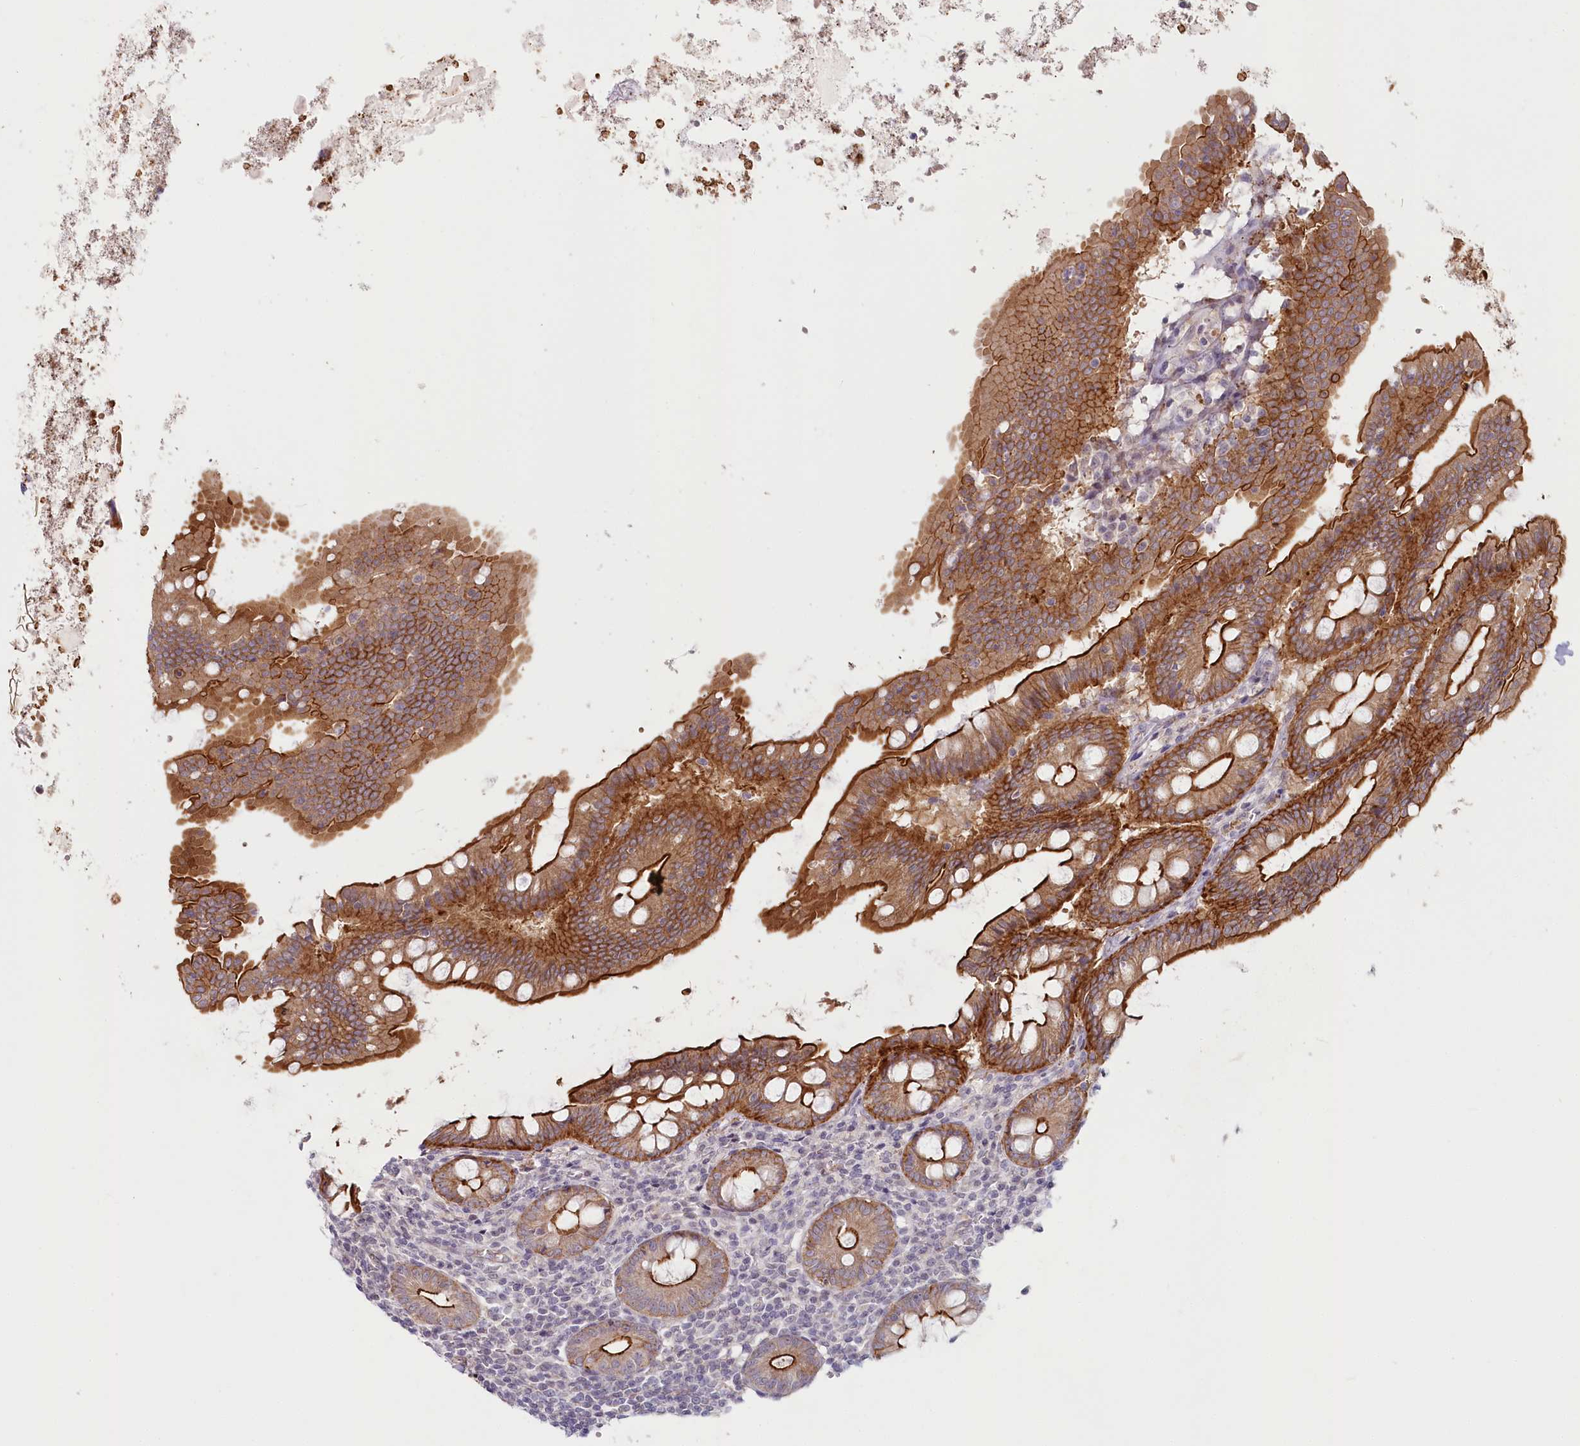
{"staining": {"intensity": "strong", "quantity": ">75%", "location": "cytoplasmic/membranous"}, "tissue": "appendix", "cell_type": "Glandular cells", "image_type": "normal", "snomed": [{"axis": "morphology", "description": "Normal tissue, NOS"}, {"axis": "topography", "description": "Appendix"}], "caption": "Glandular cells display high levels of strong cytoplasmic/membranous positivity in about >75% of cells in unremarkable appendix. (DAB (3,3'-diaminobenzidine) IHC, brown staining for protein, blue staining for nuclei).", "gene": "ABHD8", "patient": {"sex": "female", "age": 54}}